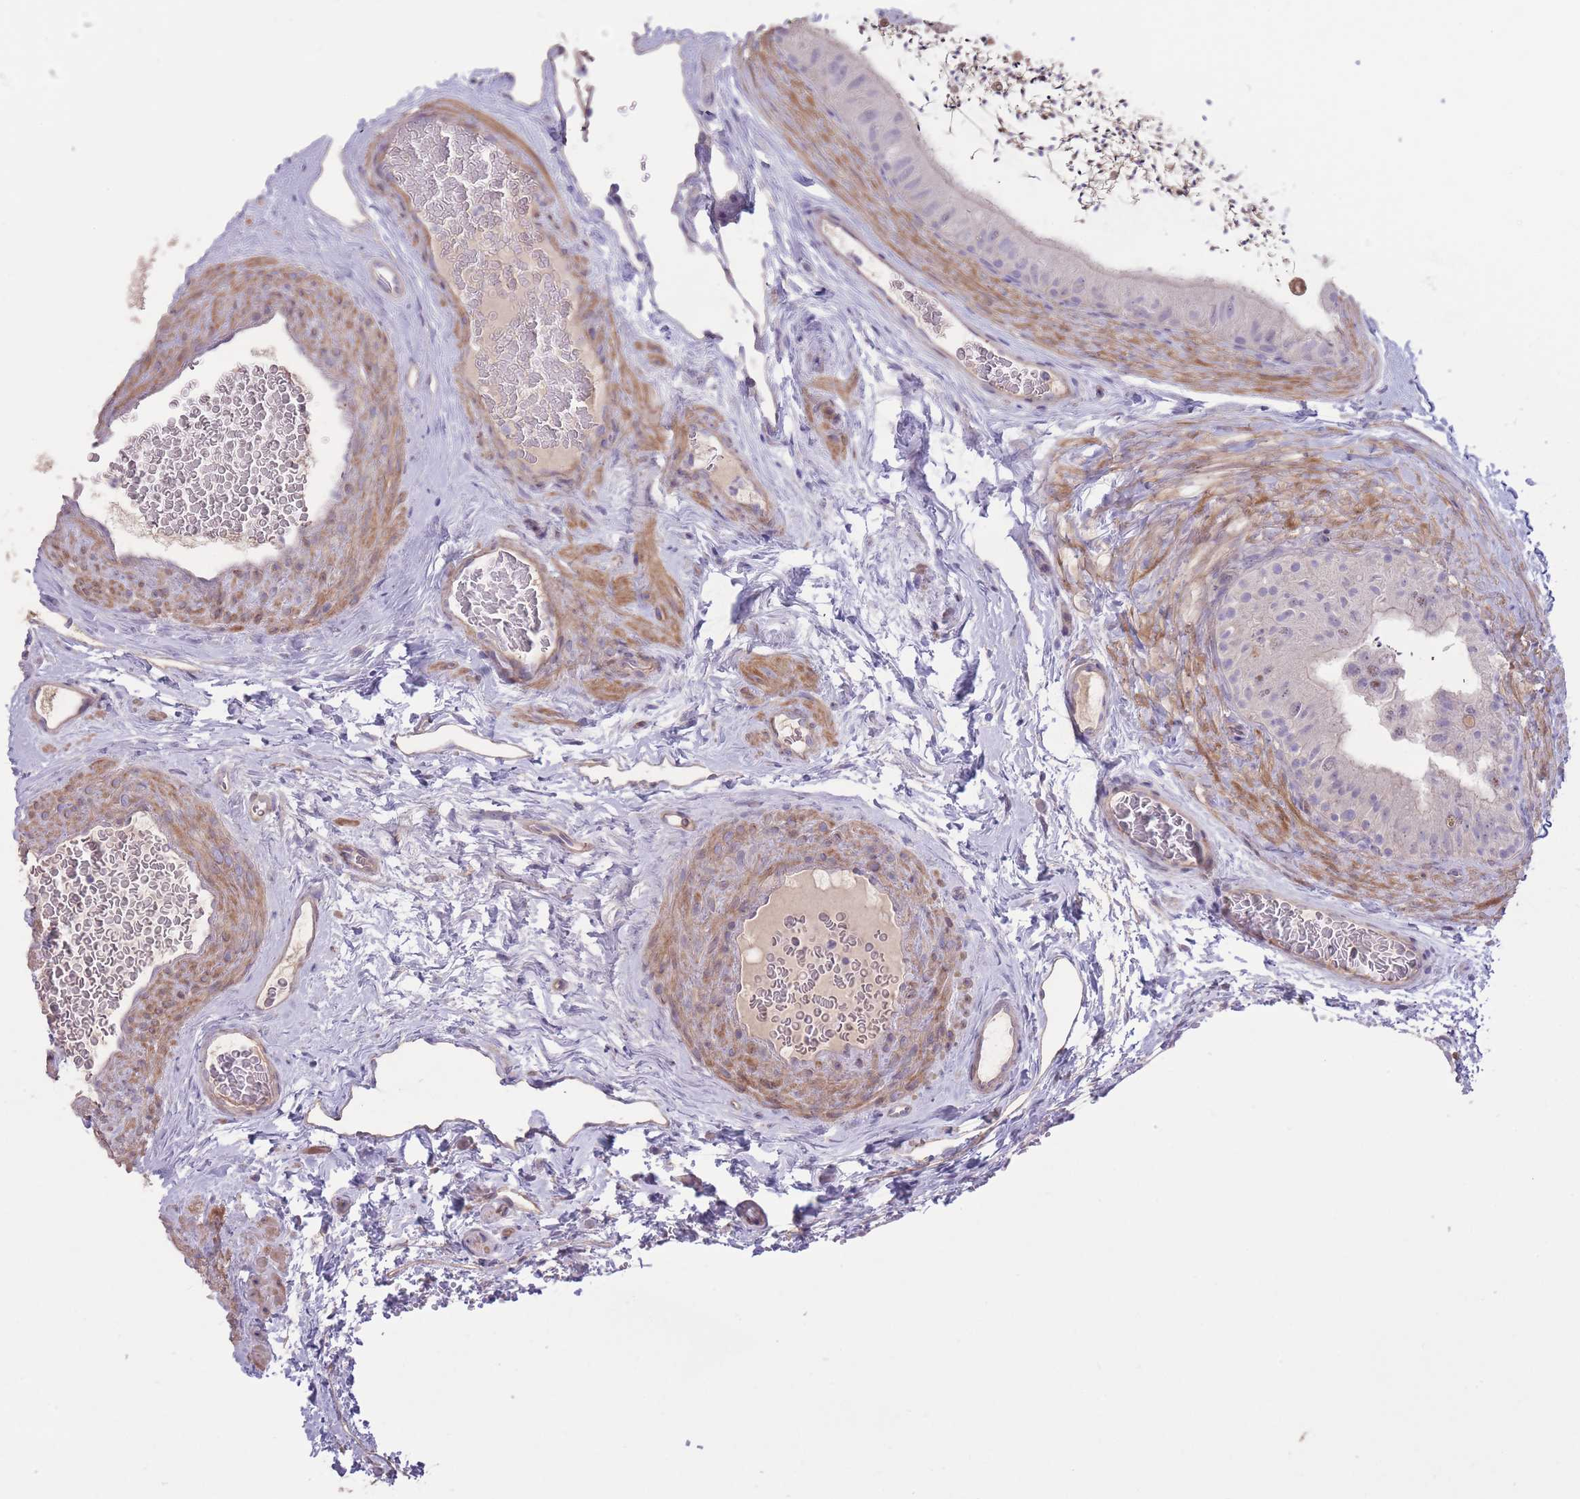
{"staining": {"intensity": "negative", "quantity": "none", "location": "none"}, "tissue": "epididymis", "cell_type": "Glandular cells", "image_type": "normal", "snomed": [{"axis": "morphology", "description": "Normal tissue, NOS"}, {"axis": "topography", "description": "Epididymis"}], "caption": "The micrograph exhibits no significant expression in glandular cells of epididymis.", "gene": "RSPH10B2", "patient": {"sex": "male", "age": 50}}